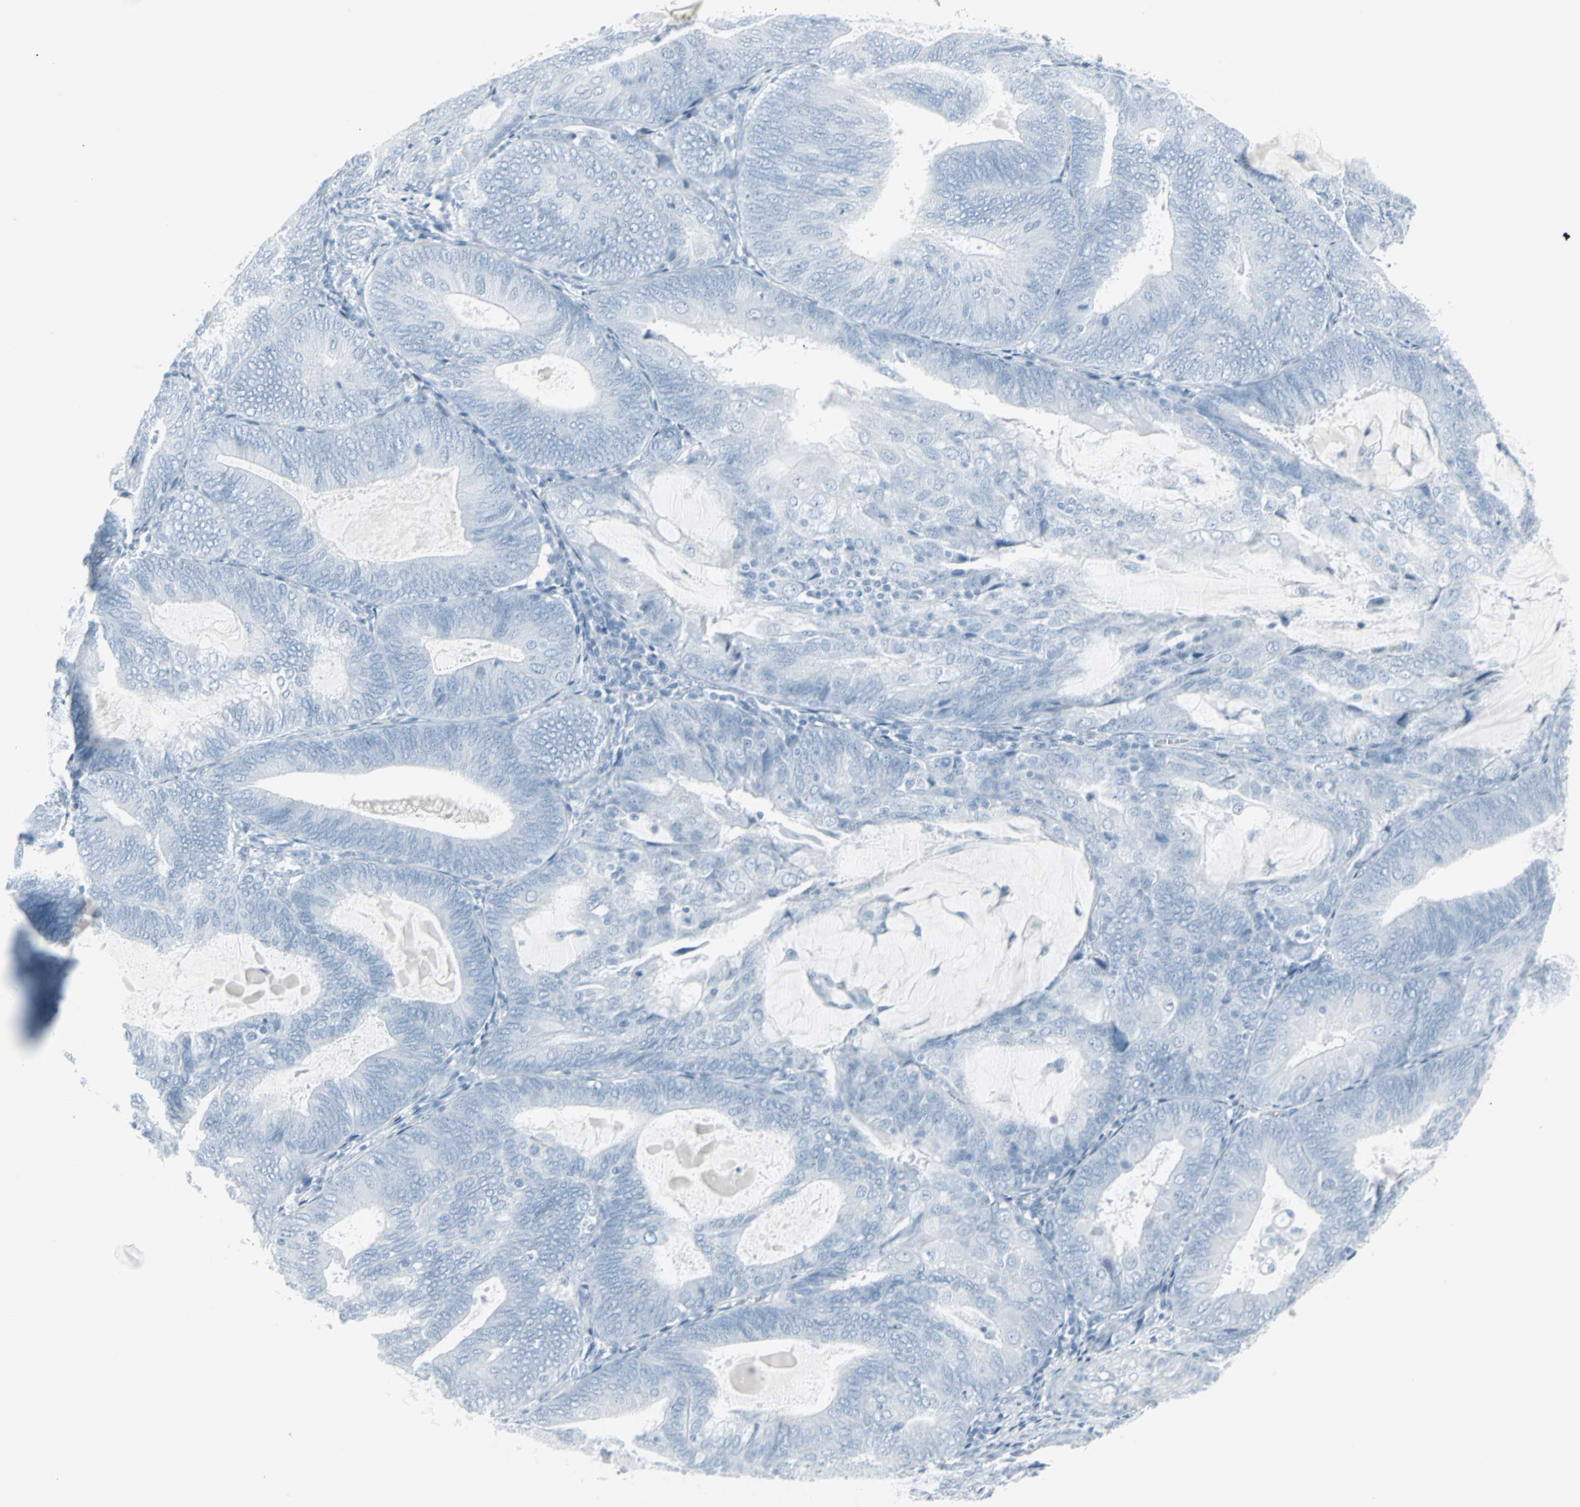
{"staining": {"intensity": "negative", "quantity": "none", "location": "none"}, "tissue": "endometrial cancer", "cell_type": "Tumor cells", "image_type": "cancer", "snomed": [{"axis": "morphology", "description": "Adenocarcinoma, NOS"}, {"axis": "topography", "description": "Endometrium"}], "caption": "The photomicrograph reveals no significant staining in tumor cells of adenocarcinoma (endometrial). The staining was performed using DAB (3,3'-diaminobenzidine) to visualize the protein expression in brown, while the nuclei were stained in blue with hematoxylin (Magnification: 20x).", "gene": "LANCL3", "patient": {"sex": "female", "age": 81}}